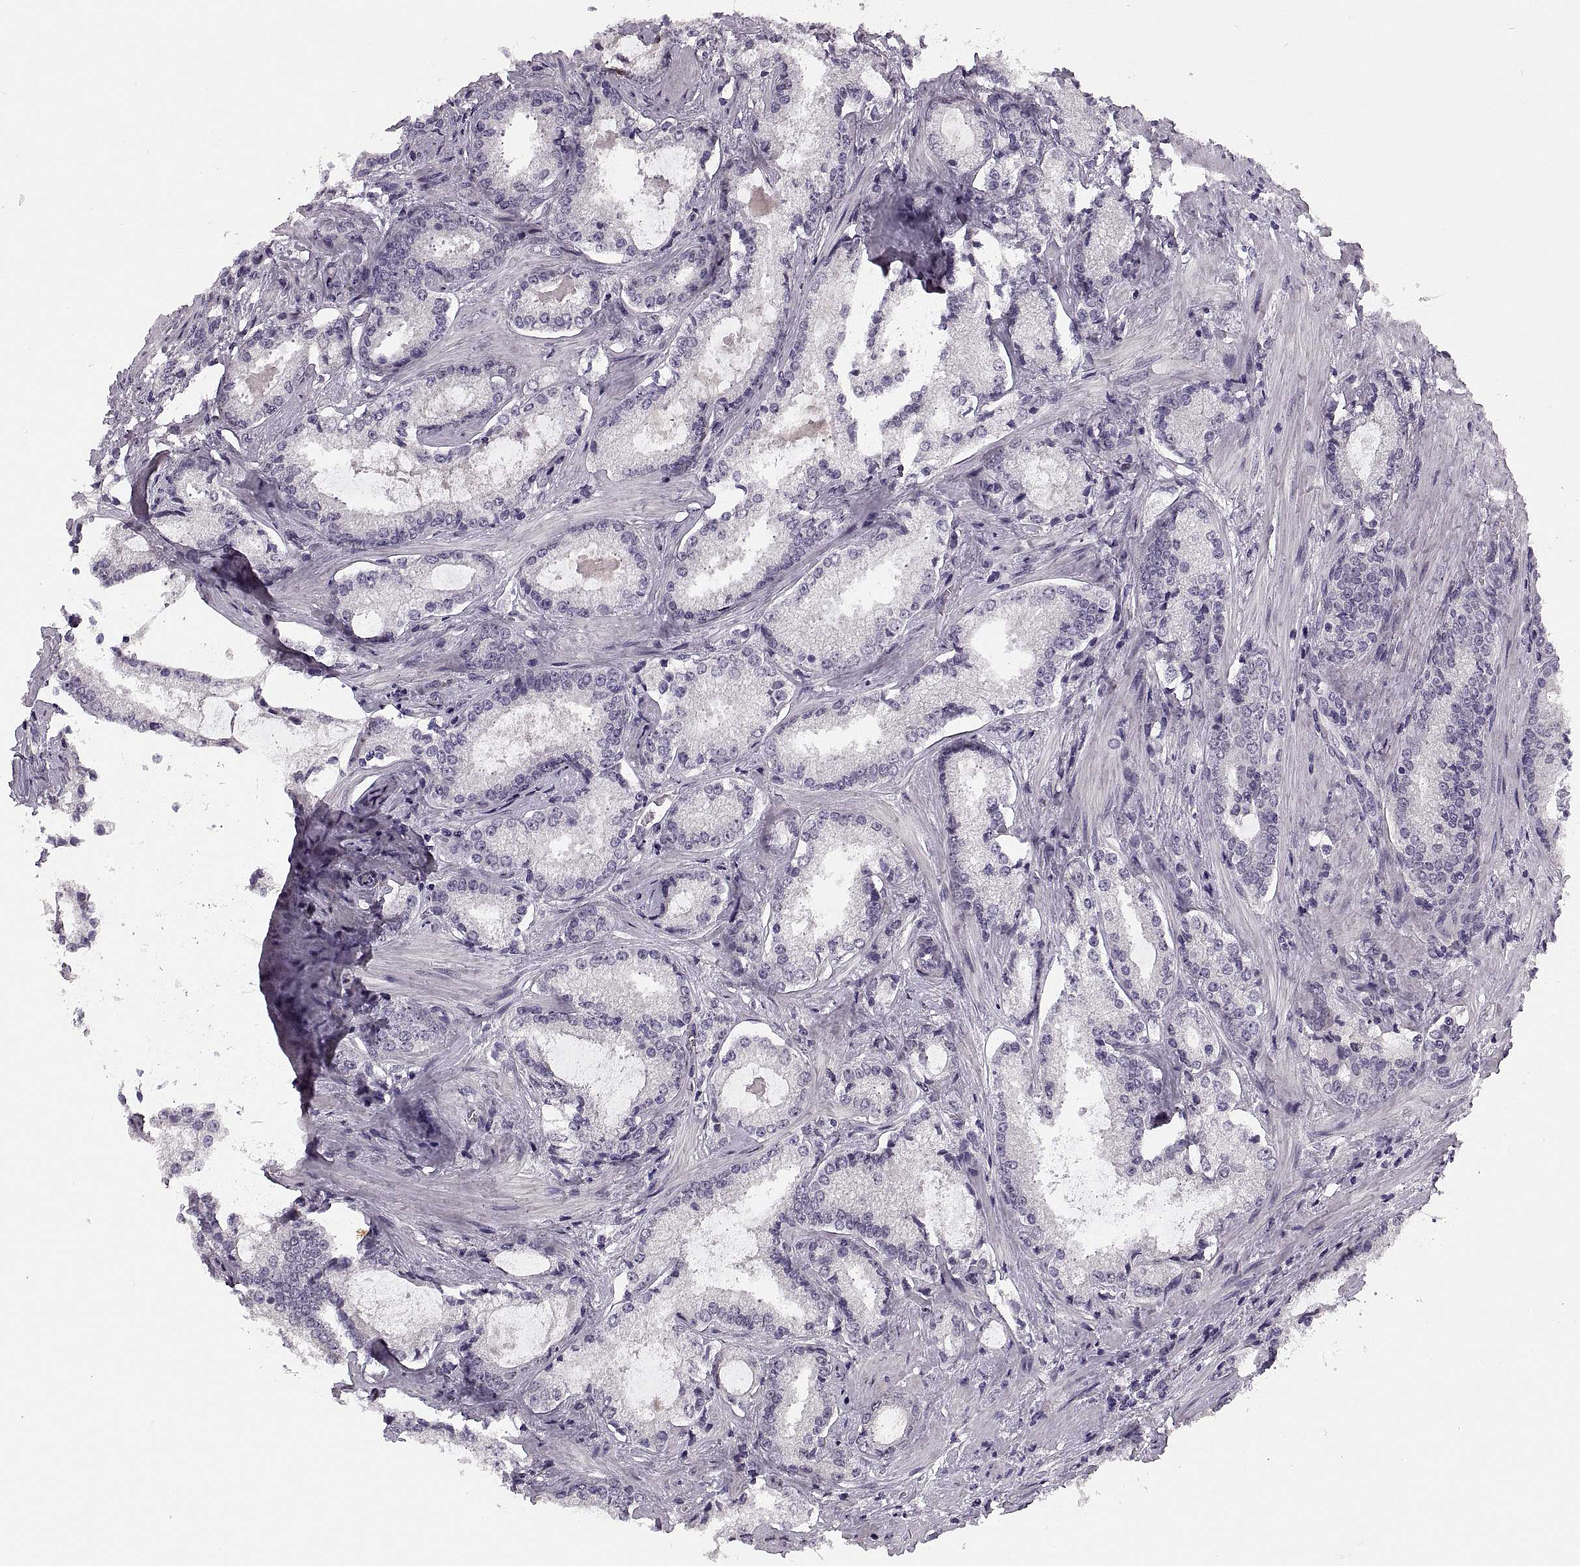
{"staining": {"intensity": "negative", "quantity": "none", "location": "none"}, "tissue": "prostate cancer", "cell_type": "Tumor cells", "image_type": "cancer", "snomed": [{"axis": "morphology", "description": "Adenocarcinoma, Low grade"}, {"axis": "topography", "description": "Prostate"}], "caption": "Photomicrograph shows no significant protein staining in tumor cells of prostate cancer (adenocarcinoma (low-grade)).", "gene": "PAGE5", "patient": {"sex": "male", "age": 56}}